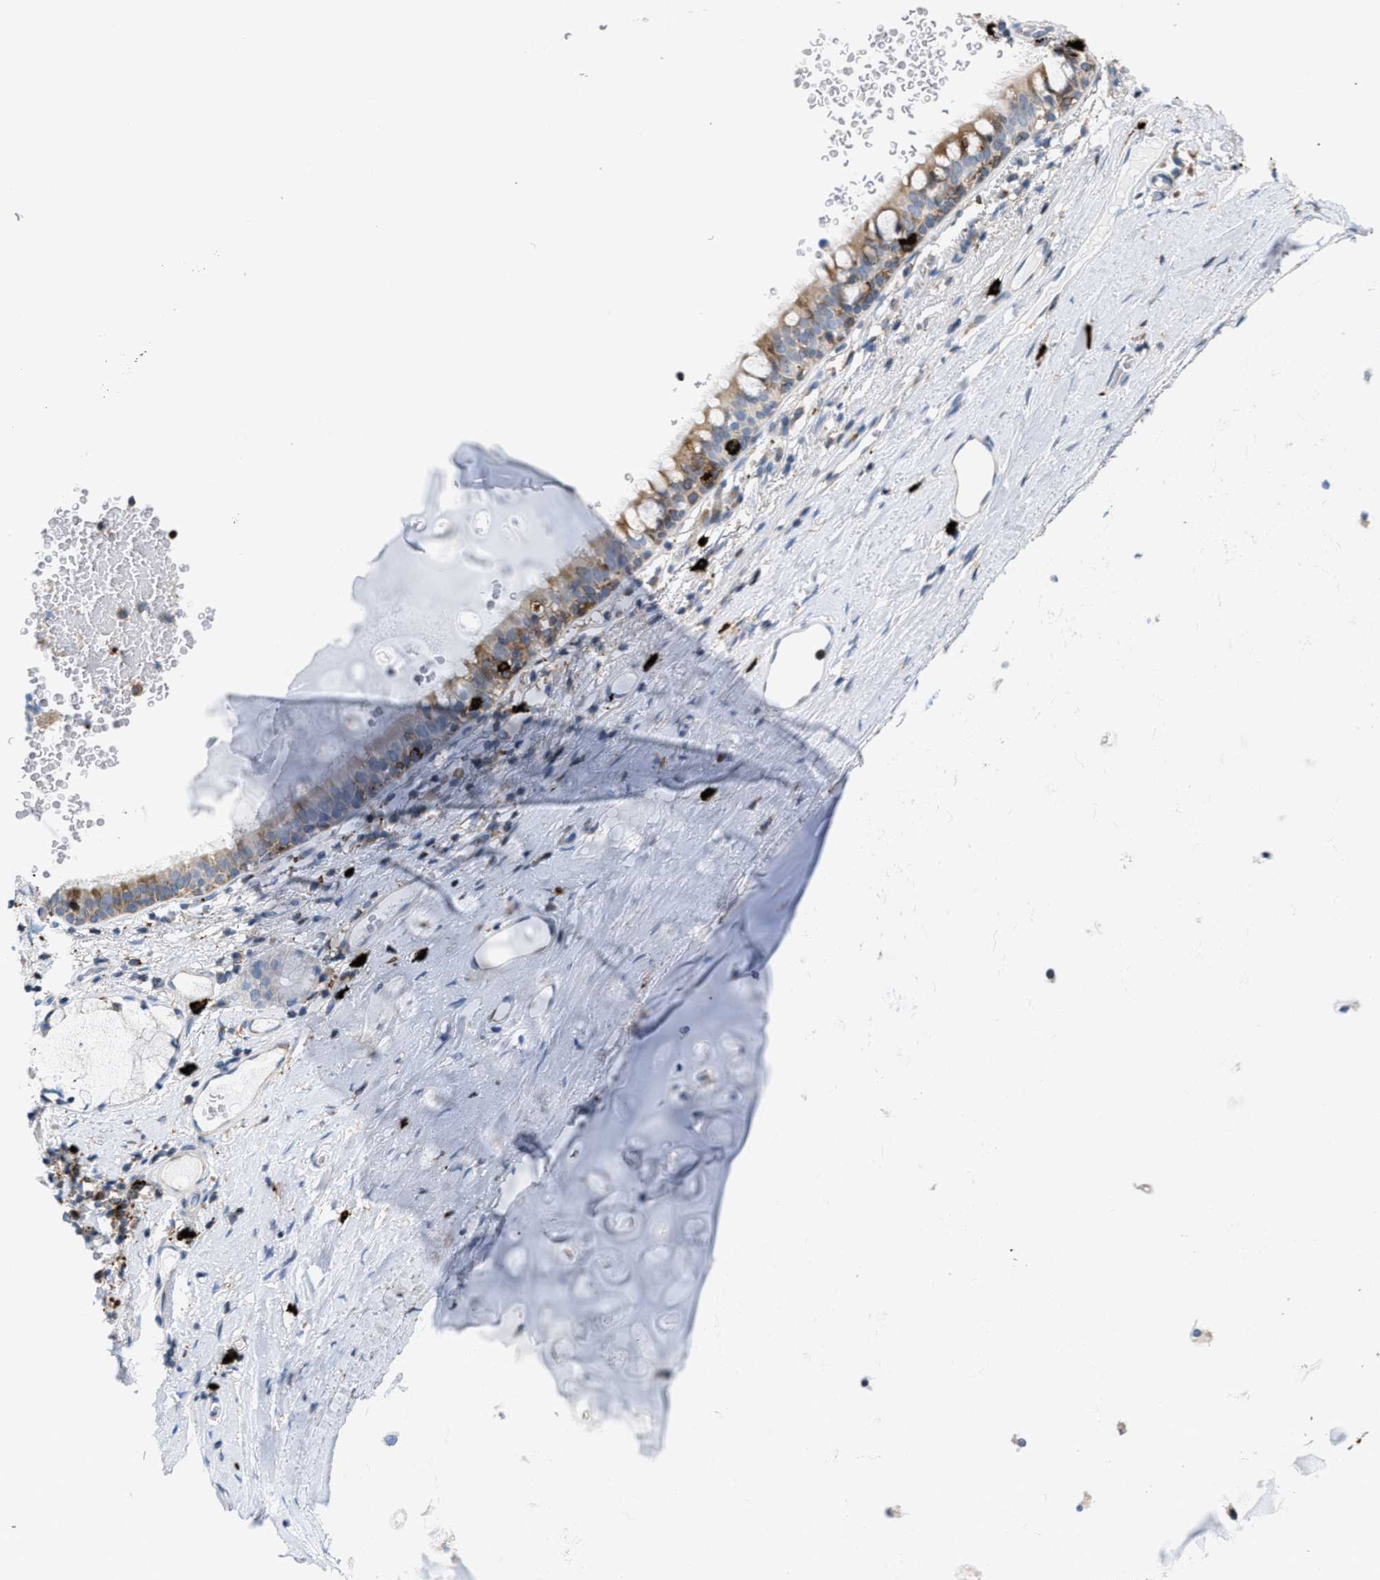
{"staining": {"intensity": "moderate", "quantity": ">75%", "location": "cytoplasmic/membranous"}, "tissue": "bronchus", "cell_type": "Respiratory epithelial cells", "image_type": "normal", "snomed": [{"axis": "morphology", "description": "Normal tissue, NOS"}, {"axis": "morphology", "description": "Inflammation, NOS"}, {"axis": "topography", "description": "Cartilage tissue"}, {"axis": "topography", "description": "Bronchus"}], "caption": "The micrograph reveals immunohistochemical staining of normal bronchus. There is moderate cytoplasmic/membranous expression is seen in about >75% of respiratory epithelial cells. (DAB IHC, brown staining for protein, blue staining for nuclei).", "gene": "ATP9A", "patient": {"sex": "male", "age": 77}}